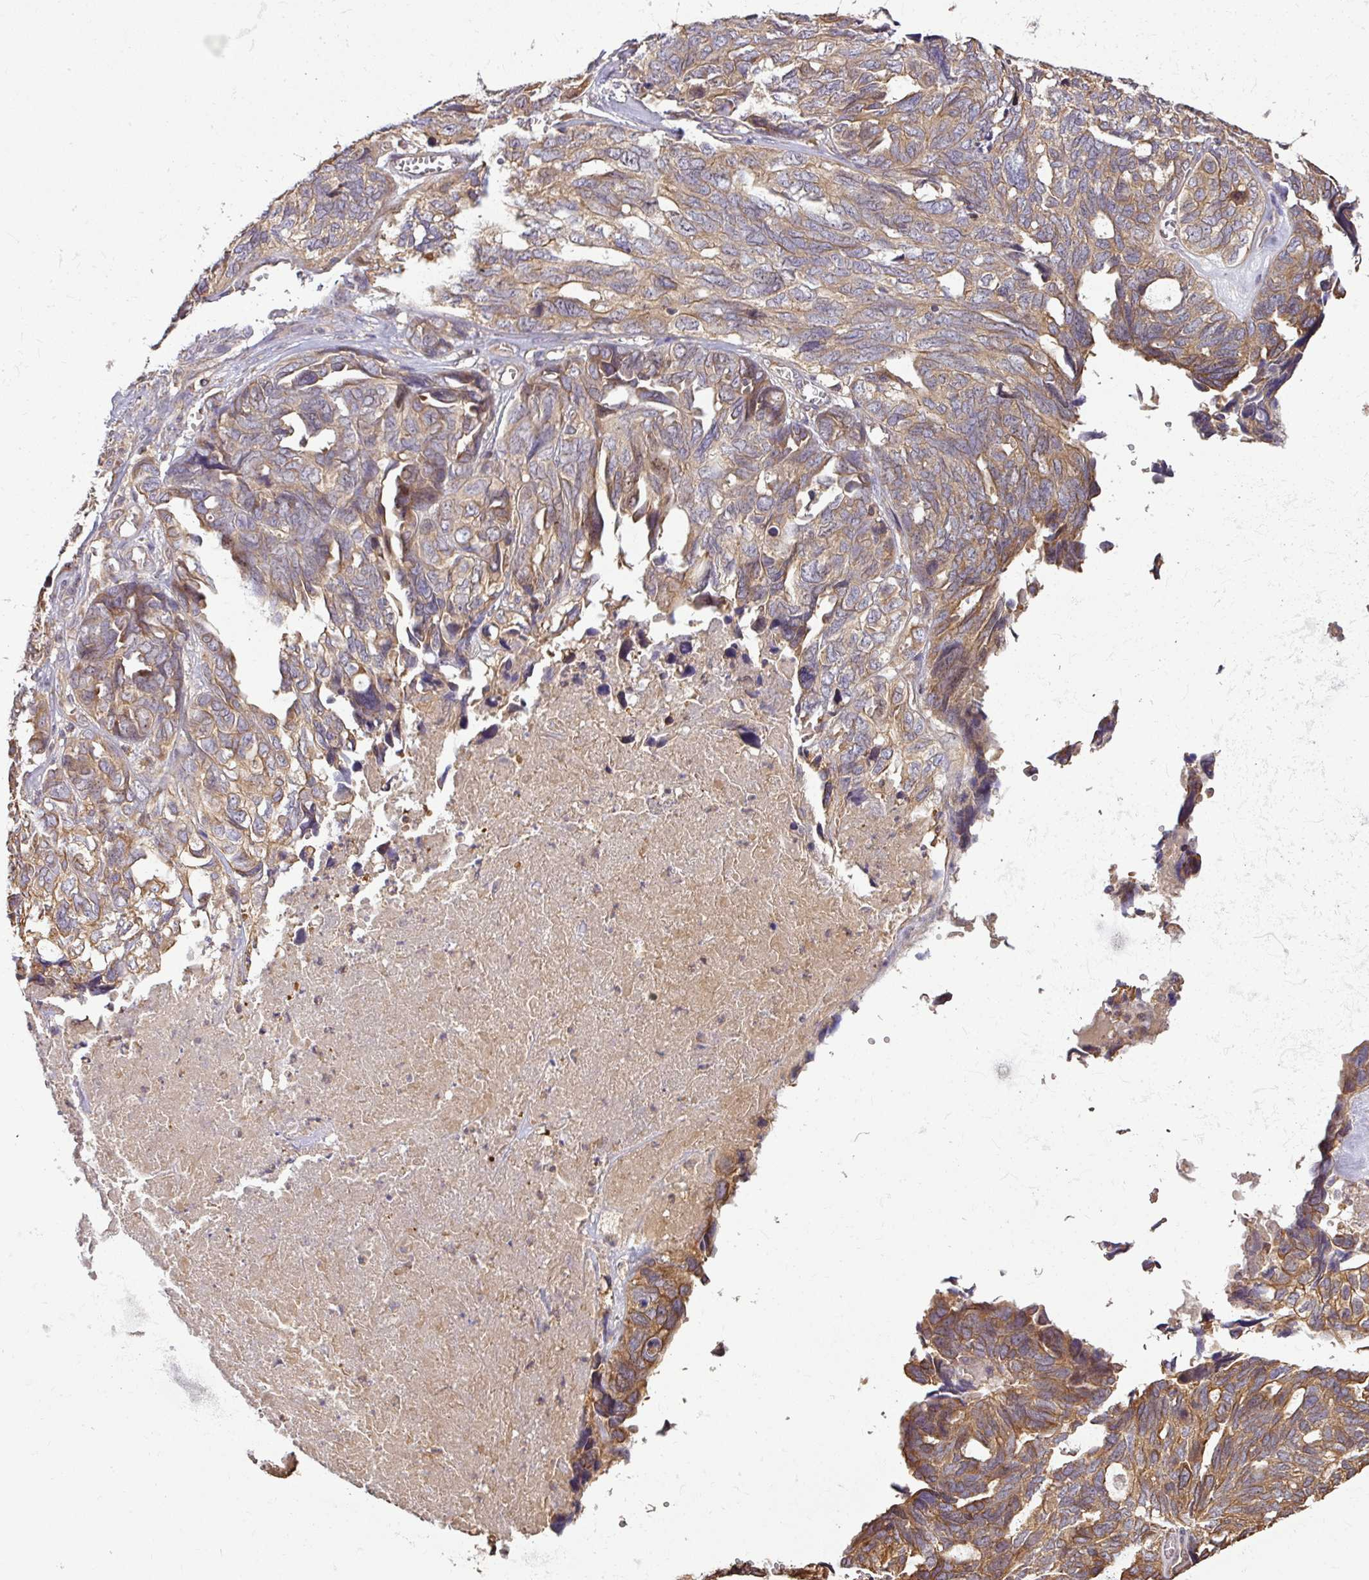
{"staining": {"intensity": "moderate", "quantity": "25%-75%", "location": "cytoplasmic/membranous"}, "tissue": "ovarian cancer", "cell_type": "Tumor cells", "image_type": "cancer", "snomed": [{"axis": "morphology", "description": "Cystadenocarcinoma, serous, NOS"}, {"axis": "topography", "description": "Ovary"}], "caption": "This is an image of immunohistochemistry (IHC) staining of serous cystadenocarcinoma (ovarian), which shows moderate expression in the cytoplasmic/membranous of tumor cells.", "gene": "VENTX", "patient": {"sex": "female", "age": 79}}